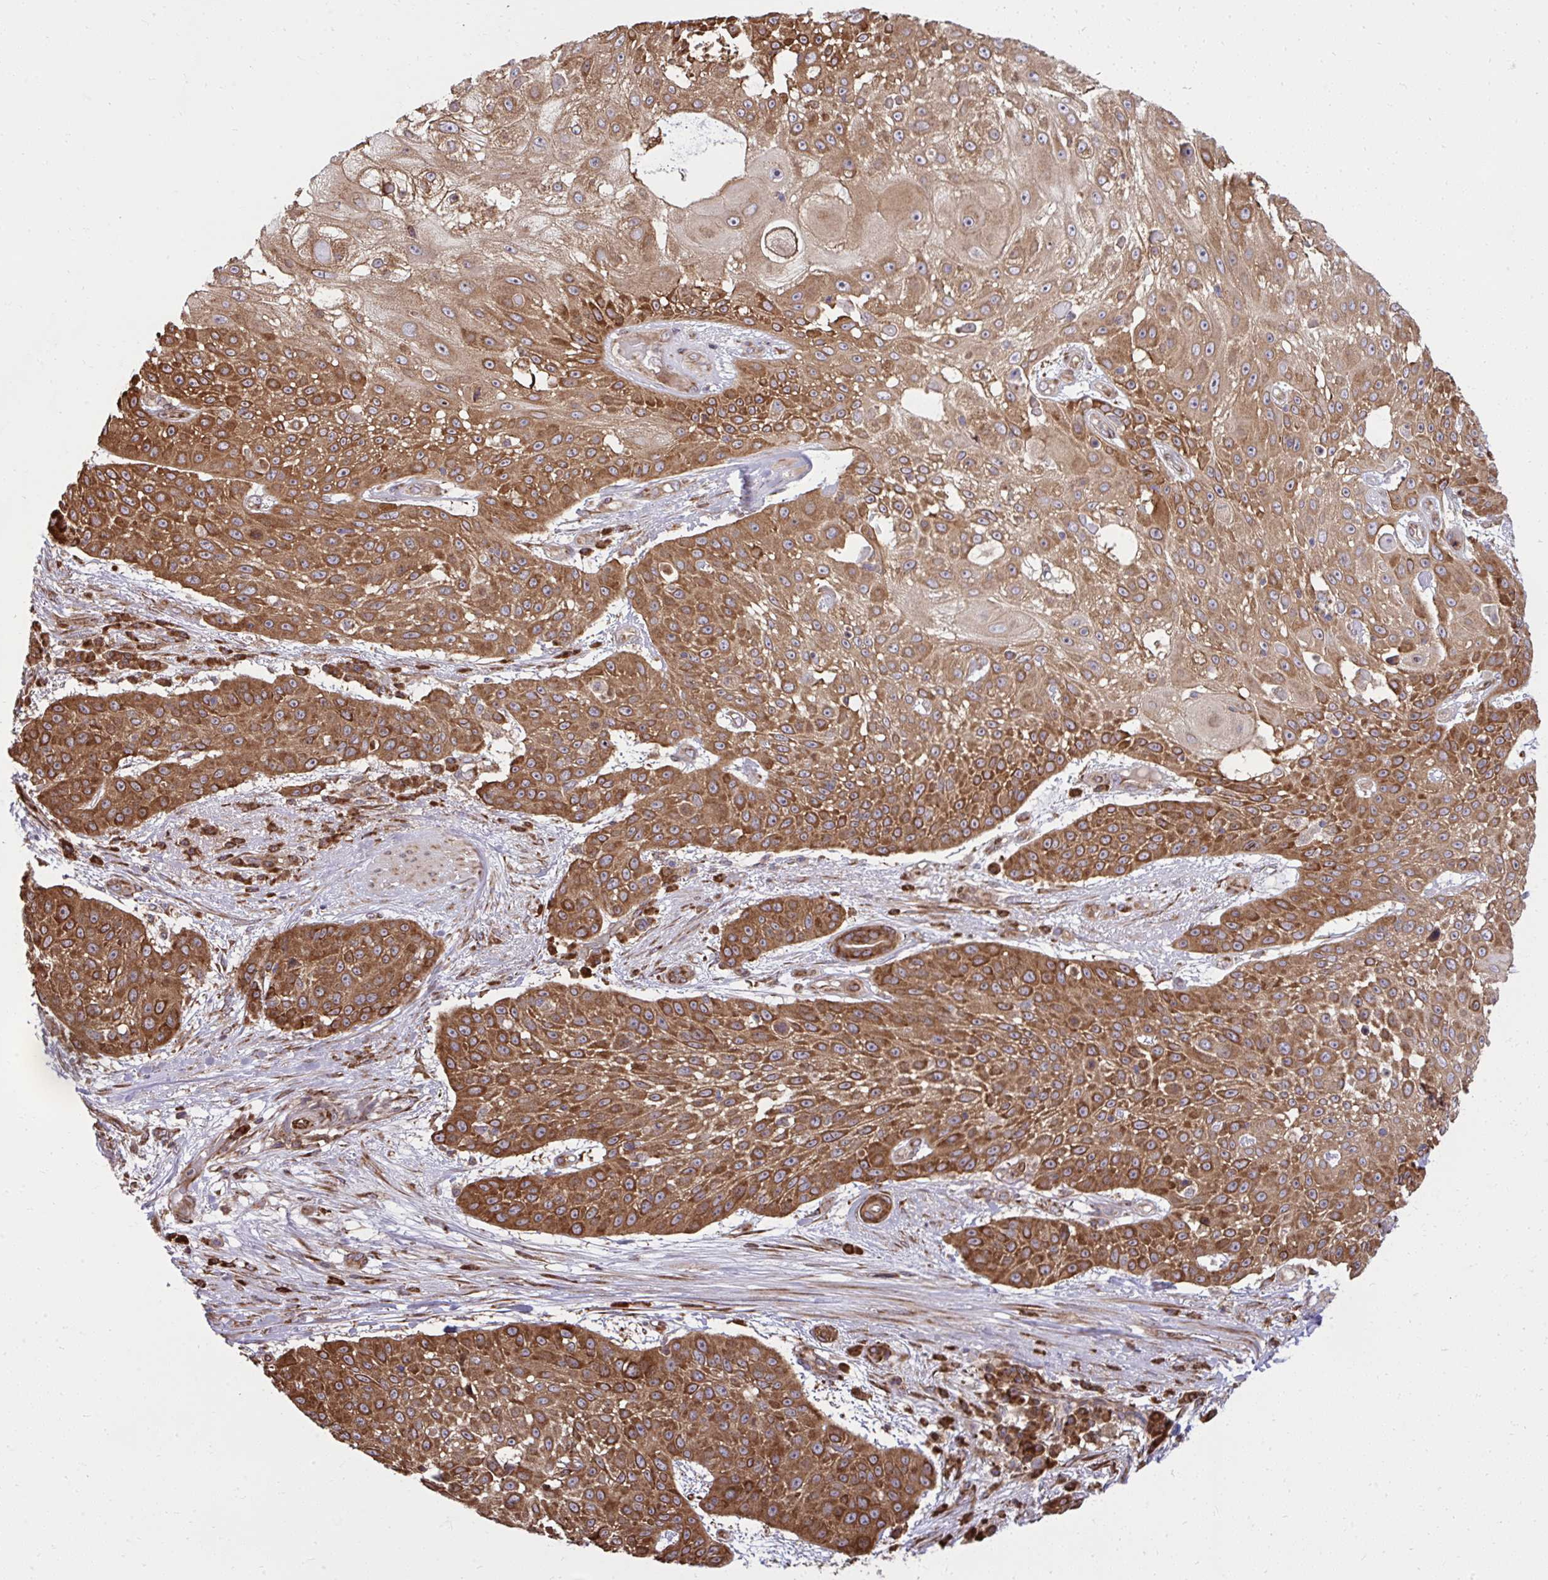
{"staining": {"intensity": "moderate", "quantity": ">75%", "location": "cytoplasmic/membranous"}, "tissue": "skin cancer", "cell_type": "Tumor cells", "image_type": "cancer", "snomed": [{"axis": "morphology", "description": "Squamous cell carcinoma, NOS"}, {"axis": "topography", "description": "Skin"}], "caption": "A high-resolution micrograph shows immunohistochemistry (IHC) staining of squamous cell carcinoma (skin), which displays moderate cytoplasmic/membranous staining in approximately >75% of tumor cells.", "gene": "NMNAT3", "patient": {"sex": "female", "age": 86}}